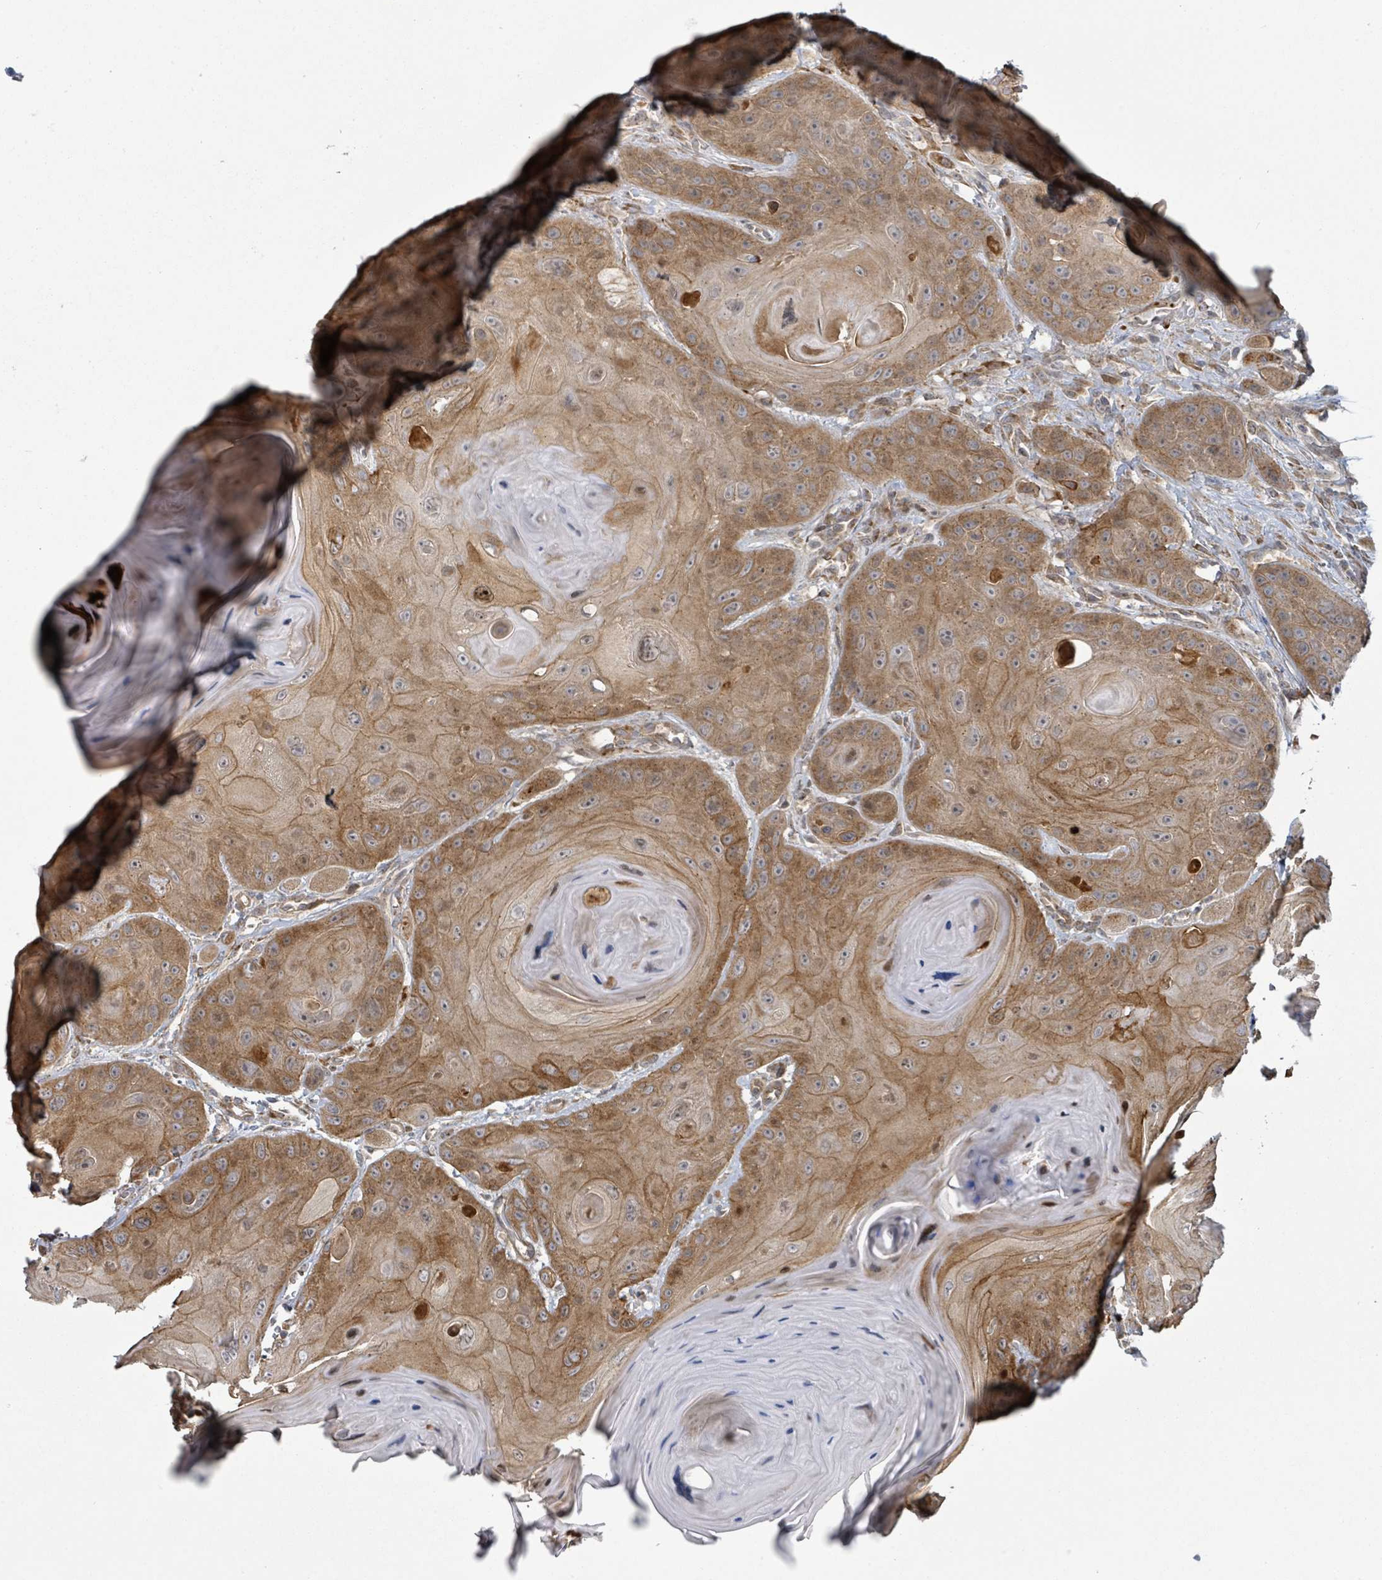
{"staining": {"intensity": "moderate", "quantity": ">75%", "location": "cytoplasmic/membranous,nuclear"}, "tissue": "head and neck cancer", "cell_type": "Tumor cells", "image_type": "cancer", "snomed": [{"axis": "morphology", "description": "Squamous cell carcinoma, NOS"}, {"axis": "topography", "description": "Head-Neck"}], "caption": "Immunohistochemistry (IHC) (DAB) staining of squamous cell carcinoma (head and neck) exhibits moderate cytoplasmic/membranous and nuclear protein positivity in approximately >75% of tumor cells.", "gene": "COL5A3", "patient": {"sex": "female", "age": 59}}